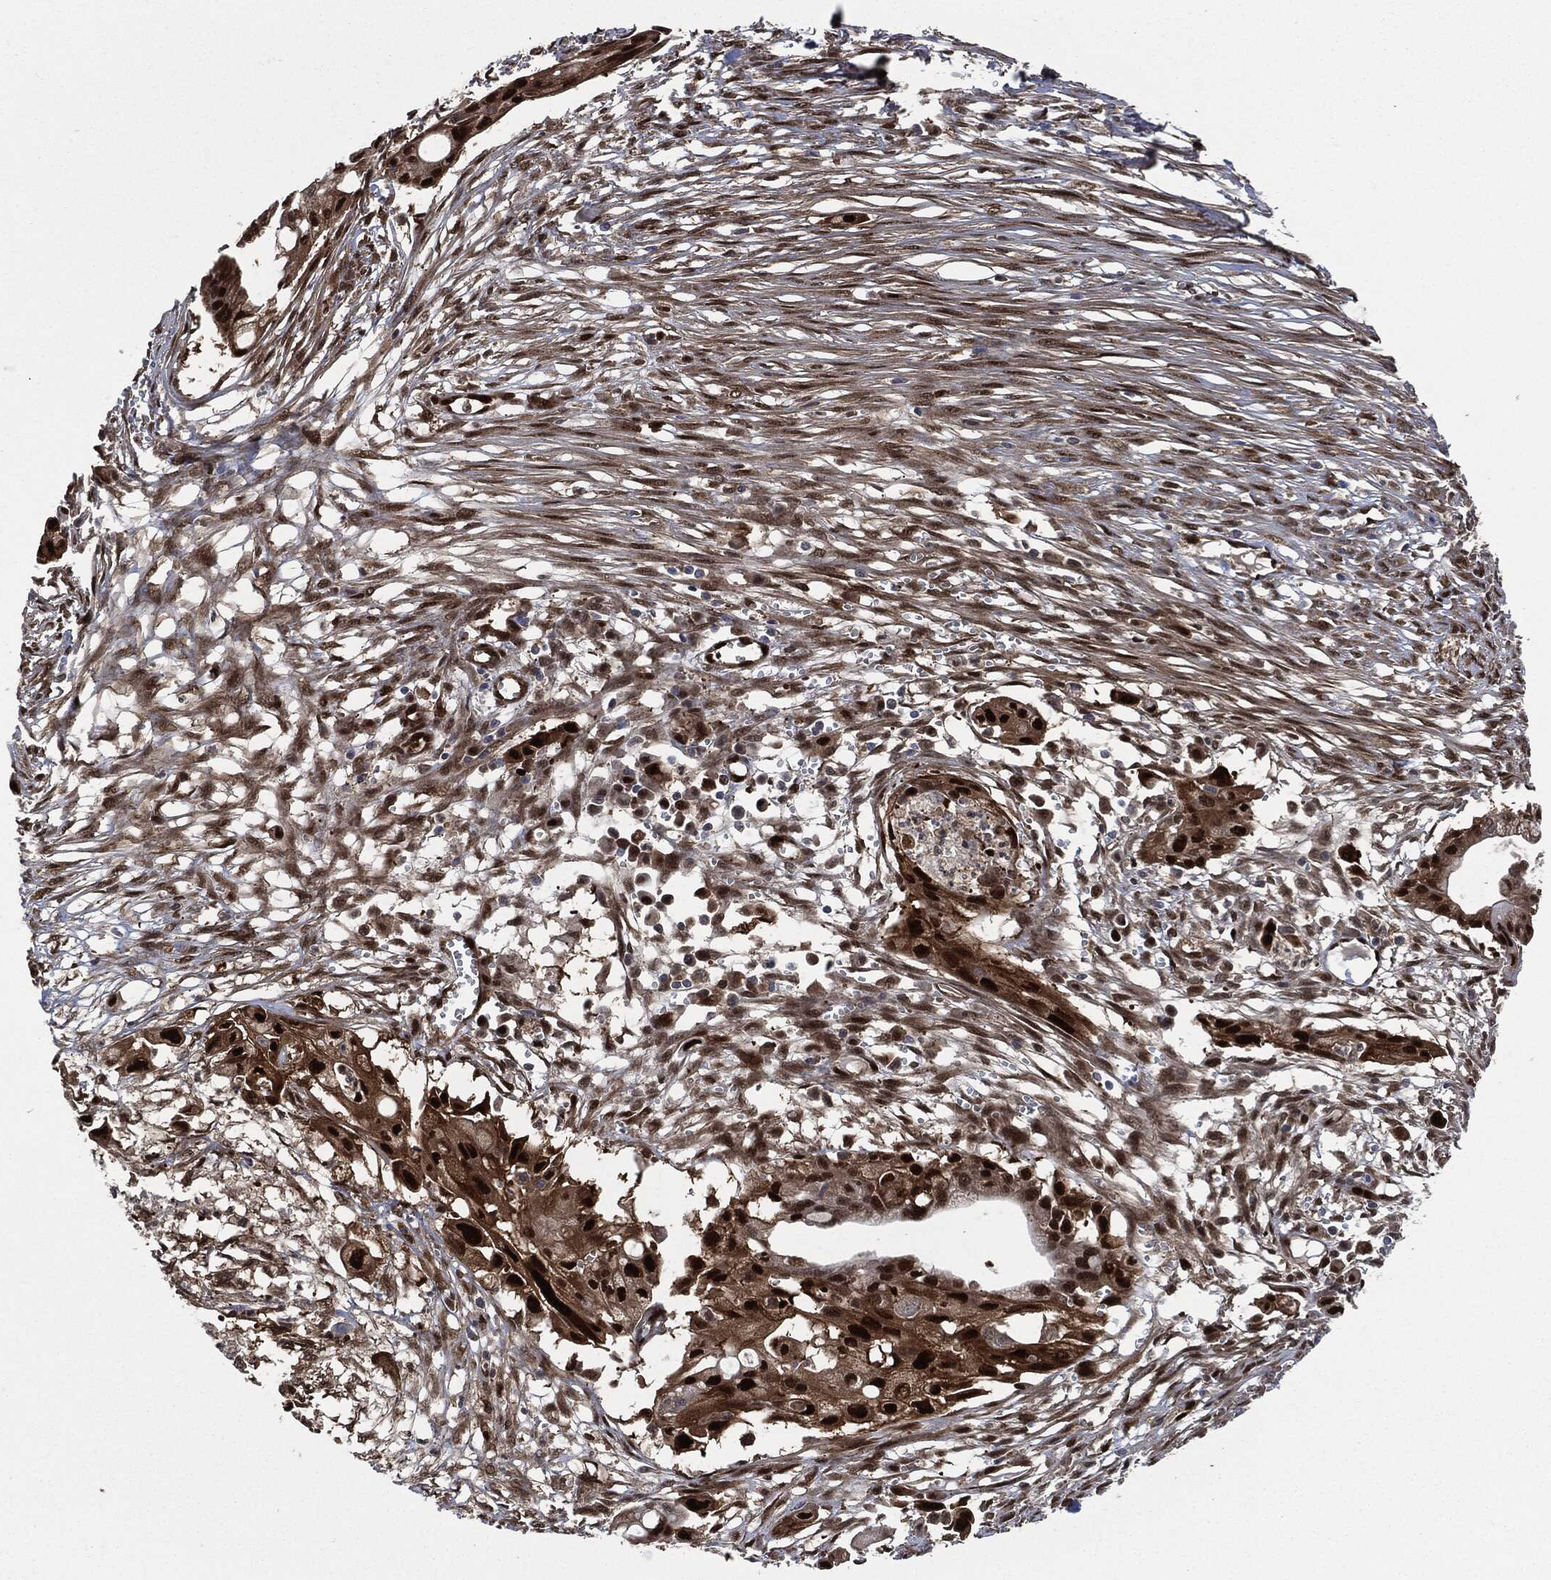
{"staining": {"intensity": "strong", "quantity": ">75%", "location": "cytoplasmic/membranous,nuclear"}, "tissue": "pancreatic cancer", "cell_type": "Tumor cells", "image_type": "cancer", "snomed": [{"axis": "morphology", "description": "Normal tissue, NOS"}, {"axis": "morphology", "description": "Adenocarcinoma, NOS"}, {"axis": "topography", "description": "Pancreas"}], "caption": "High-power microscopy captured an IHC image of pancreatic cancer (adenocarcinoma), revealing strong cytoplasmic/membranous and nuclear positivity in approximately >75% of tumor cells.", "gene": "DCTN1", "patient": {"sex": "female", "age": 58}}